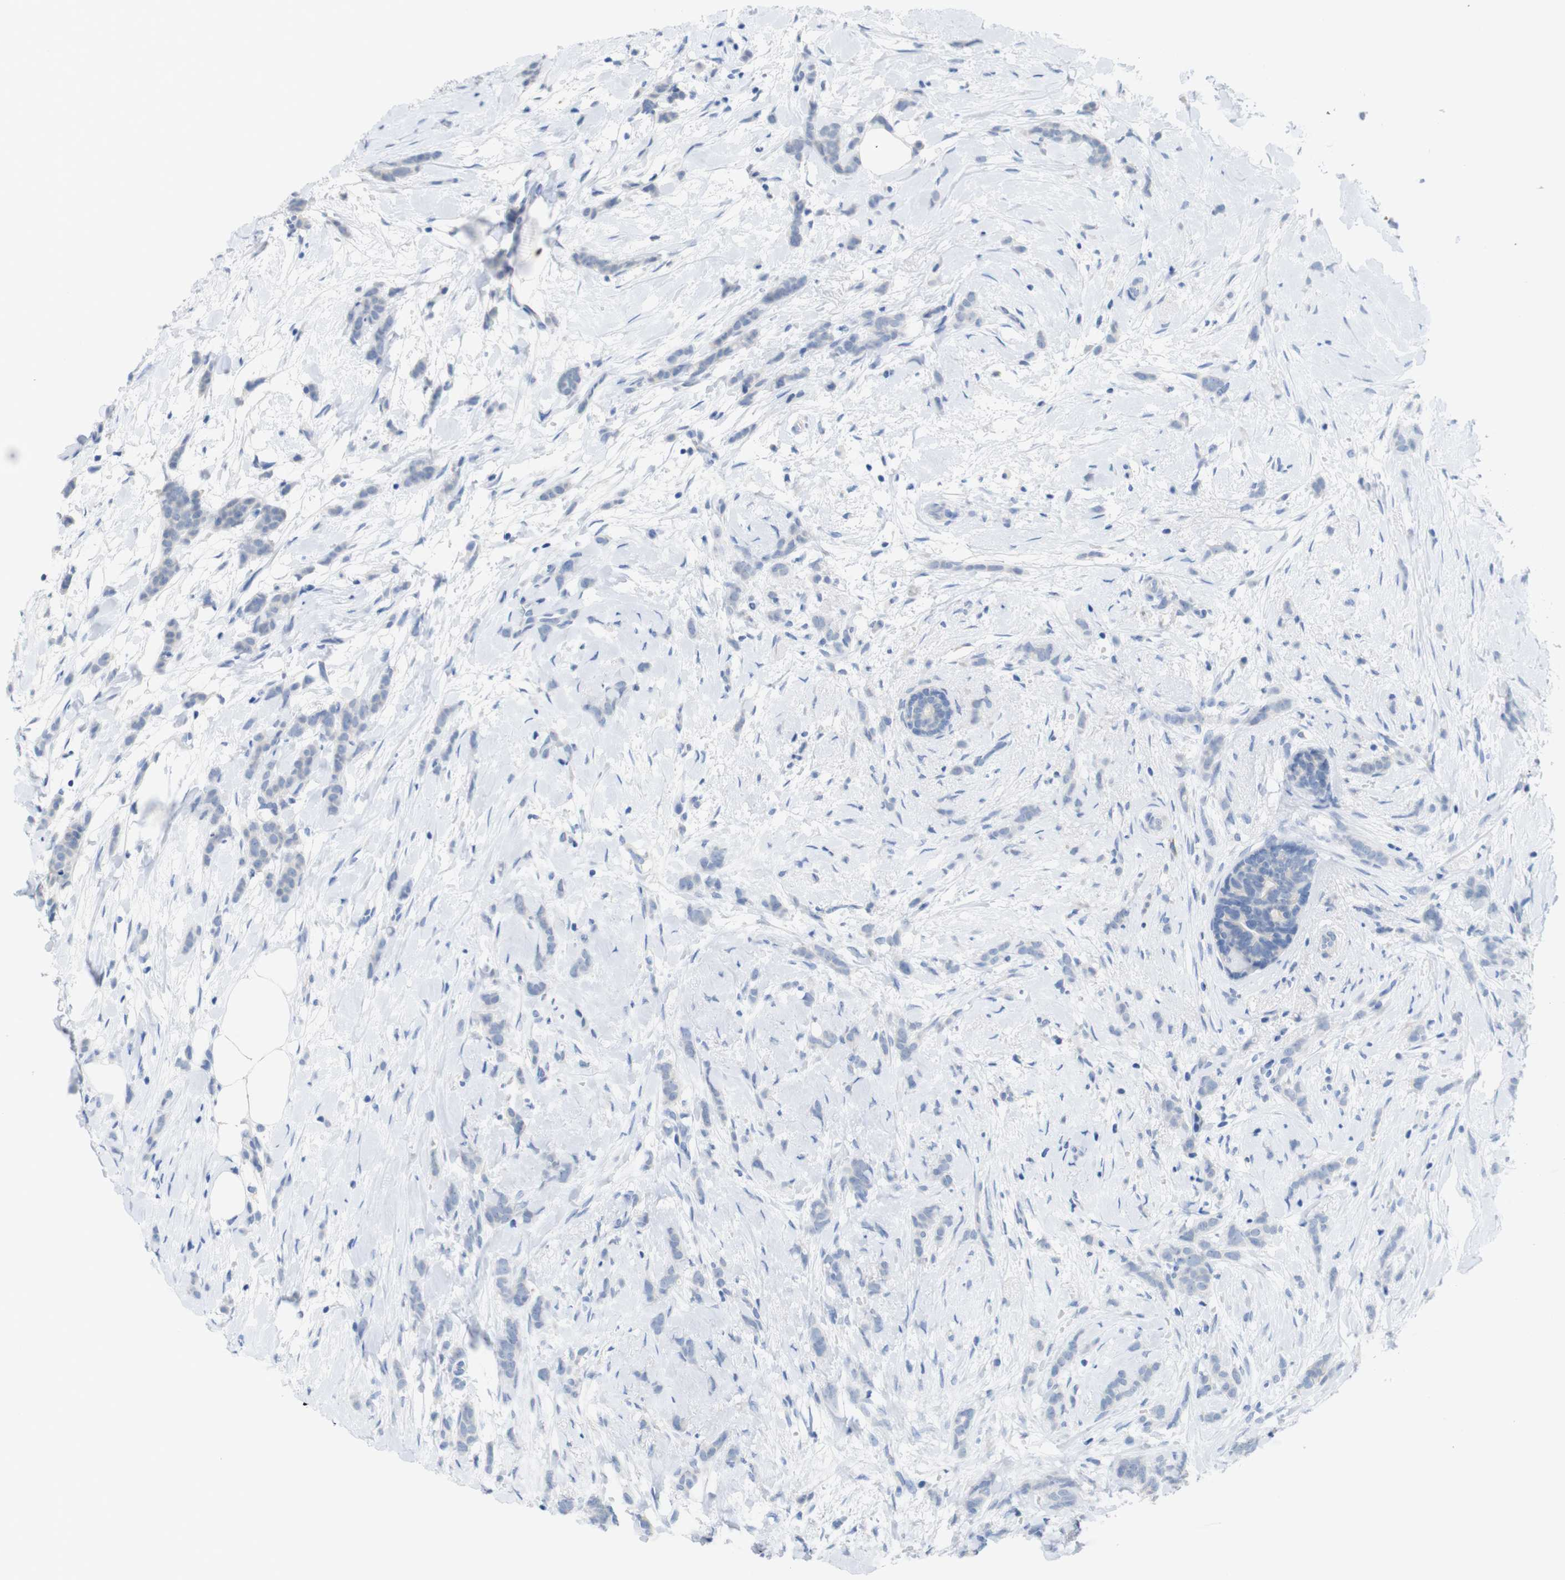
{"staining": {"intensity": "negative", "quantity": "none", "location": "none"}, "tissue": "breast cancer", "cell_type": "Tumor cells", "image_type": "cancer", "snomed": [{"axis": "morphology", "description": "Lobular carcinoma, in situ"}, {"axis": "morphology", "description": "Lobular carcinoma"}, {"axis": "topography", "description": "Breast"}], "caption": "High magnification brightfield microscopy of breast lobular carcinoma stained with DAB (3,3'-diaminobenzidine) (brown) and counterstained with hematoxylin (blue): tumor cells show no significant expression.", "gene": "LAG3", "patient": {"sex": "female", "age": 41}}